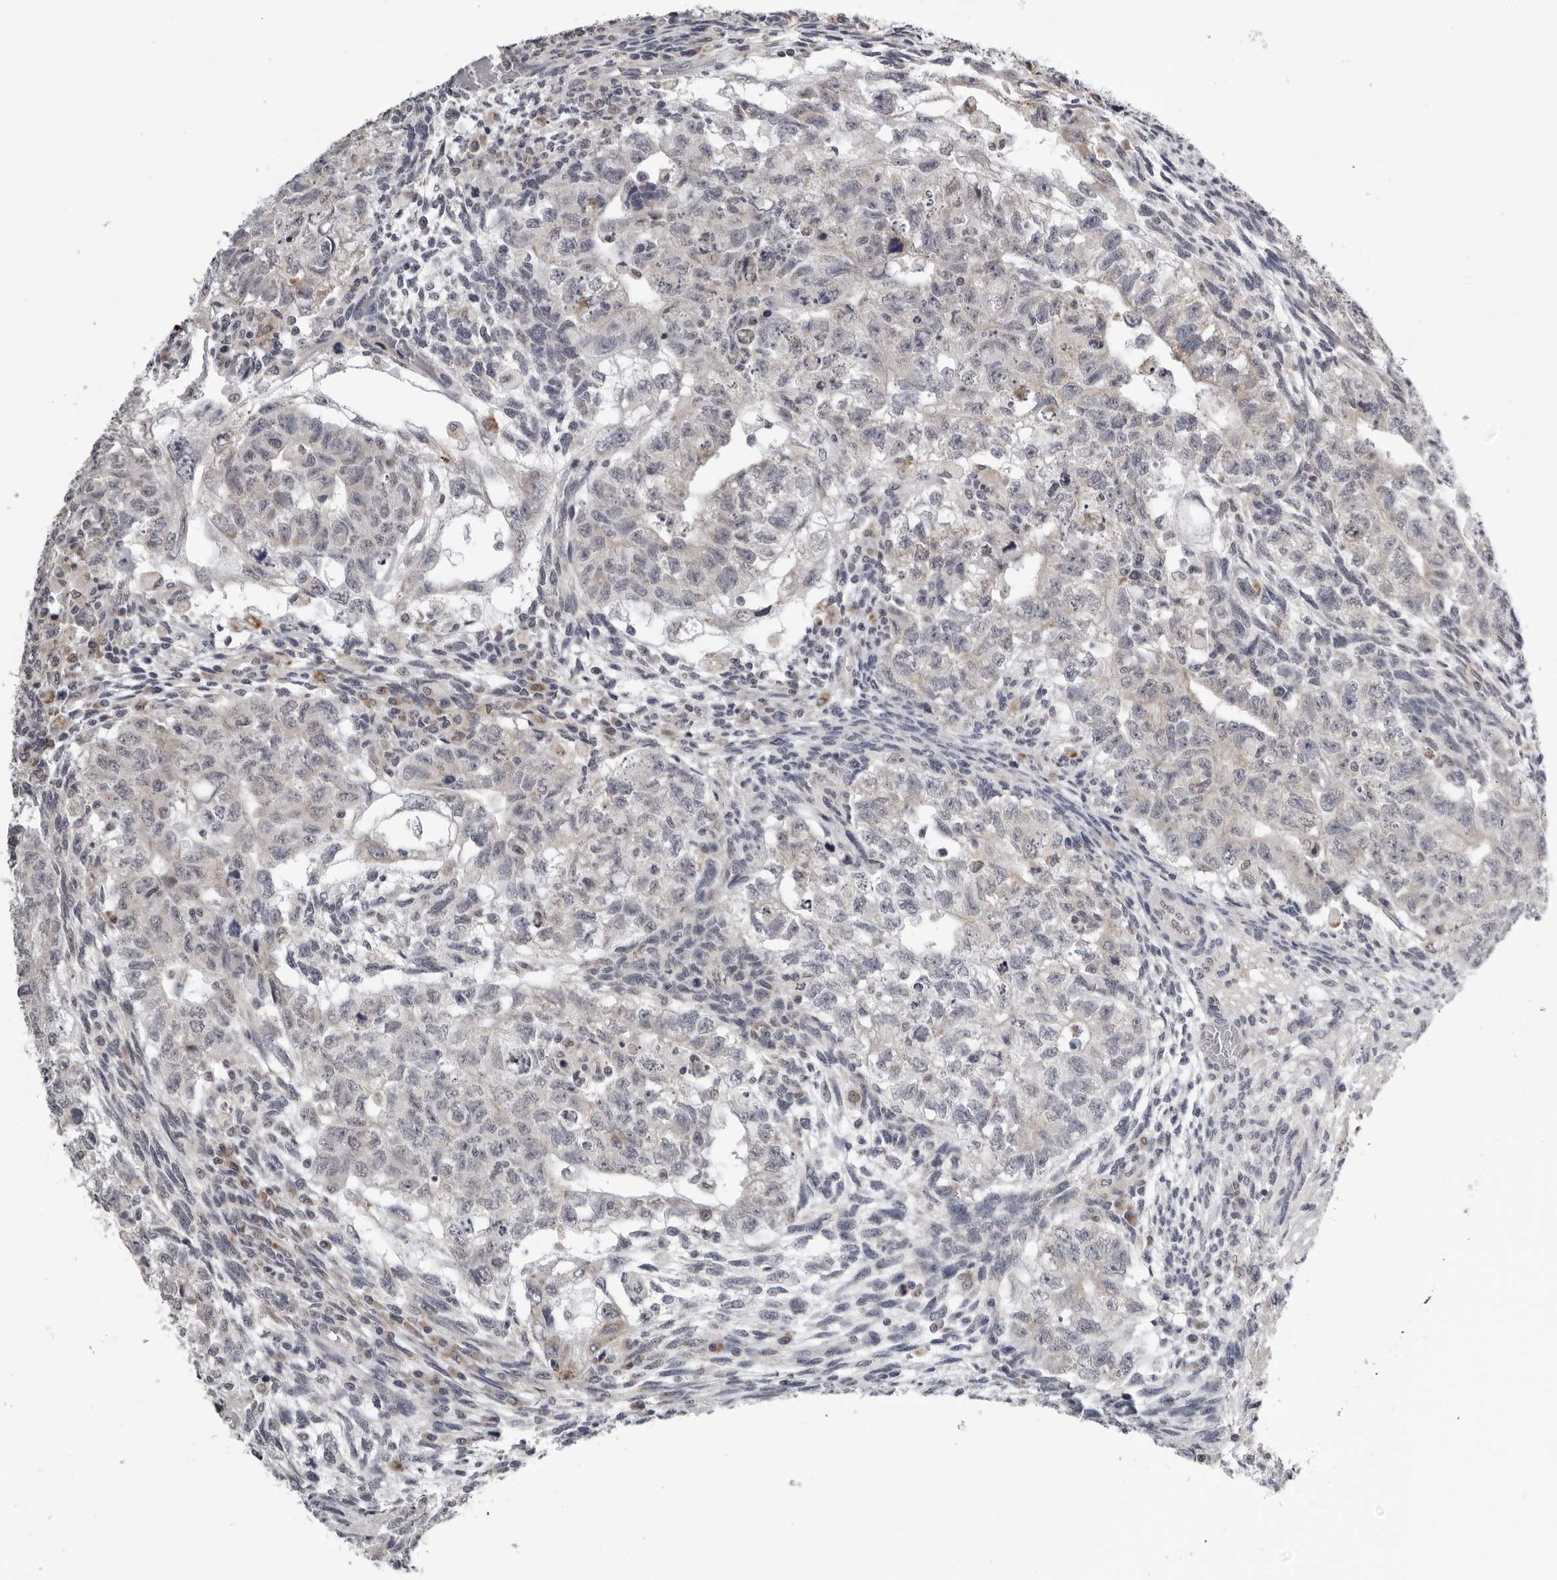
{"staining": {"intensity": "negative", "quantity": "none", "location": "none"}, "tissue": "testis cancer", "cell_type": "Tumor cells", "image_type": "cancer", "snomed": [{"axis": "morphology", "description": "Normal tissue, NOS"}, {"axis": "morphology", "description": "Carcinoma, Embryonal, NOS"}, {"axis": "topography", "description": "Testis"}], "caption": "Immunohistochemistry image of testis embryonal carcinoma stained for a protein (brown), which displays no positivity in tumor cells. The staining was performed using DAB (3,3'-diaminobenzidine) to visualize the protein expression in brown, while the nuclei were stained in blue with hematoxylin (Magnification: 20x).", "gene": "CPT2", "patient": {"sex": "male", "age": 36}}